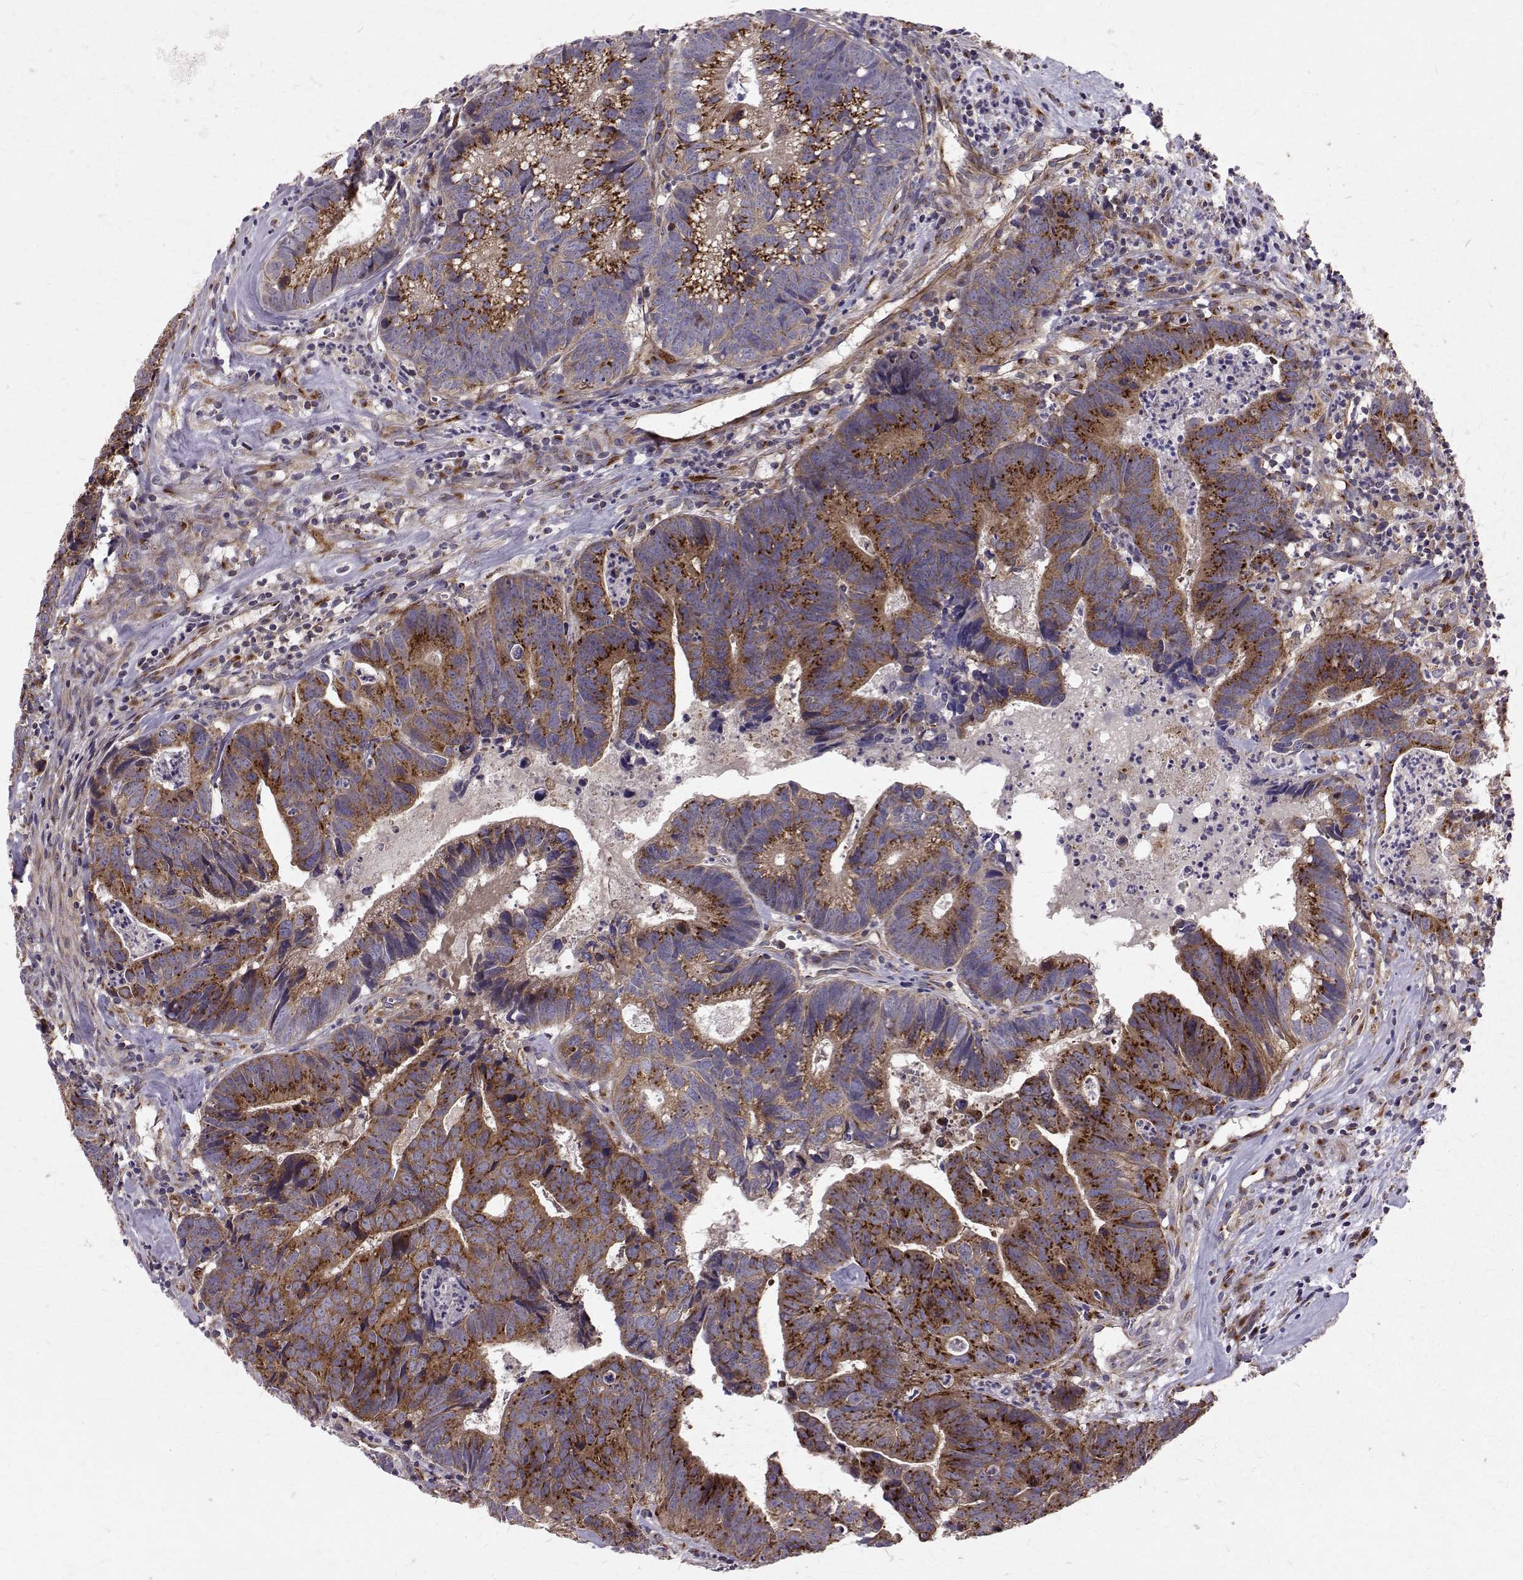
{"staining": {"intensity": "strong", "quantity": ">75%", "location": "cytoplasmic/membranous"}, "tissue": "head and neck cancer", "cell_type": "Tumor cells", "image_type": "cancer", "snomed": [{"axis": "morphology", "description": "Adenocarcinoma, NOS"}, {"axis": "topography", "description": "Head-Neck"}], "caption": "Brown immunohistochemical staining in human head and neck cancer (adenocarcinoma) displays strong cytoplasmic/membranous positivity in approximately >75% of tumor cells.", "gene": "ARFGAP1", "patient": {"sex": "male", "age": 62}}